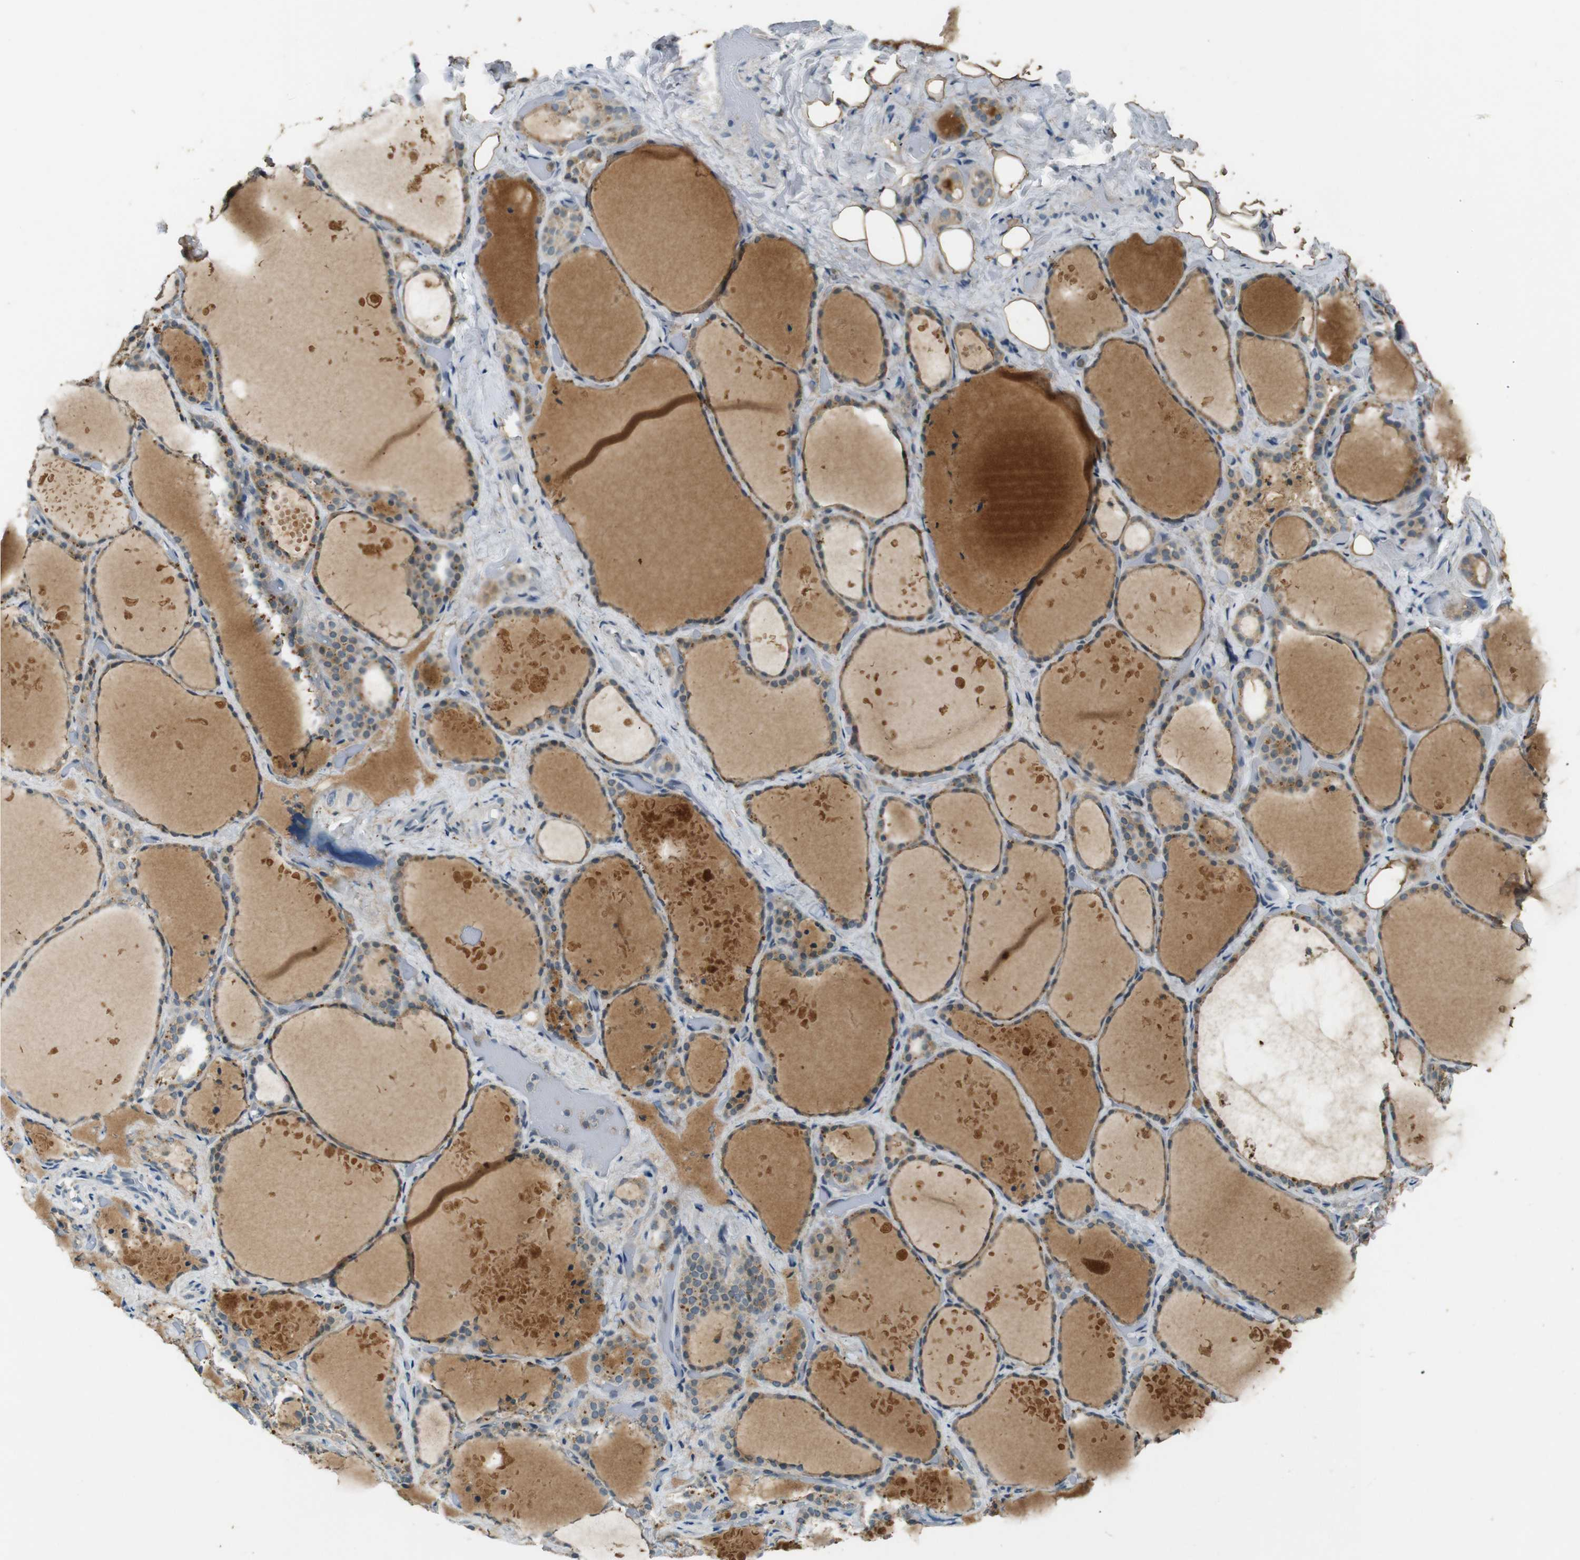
{"staining": {"intensity": "weak", "quantity": ">75%", "location": "cytoplasmic/membranous"}, "tissue": "thyroid gland", "cell_type": "Glandular cells", "image_type": "normal", "snomed": [{"axis": "morphology", "description": "Normal tissue, NOS"}, {"axis": "topography", "description": "Thyroid gland"}], "caption": "A histopathology image showing weak cytoplasmic/membranous staining in approximately >75% of glandular cells in unremarkable thyroid gland, as visualized by brown immunohistochemical staining.", "gene": "MAGI2", "patient": {"sex": "female", "age": 44}}